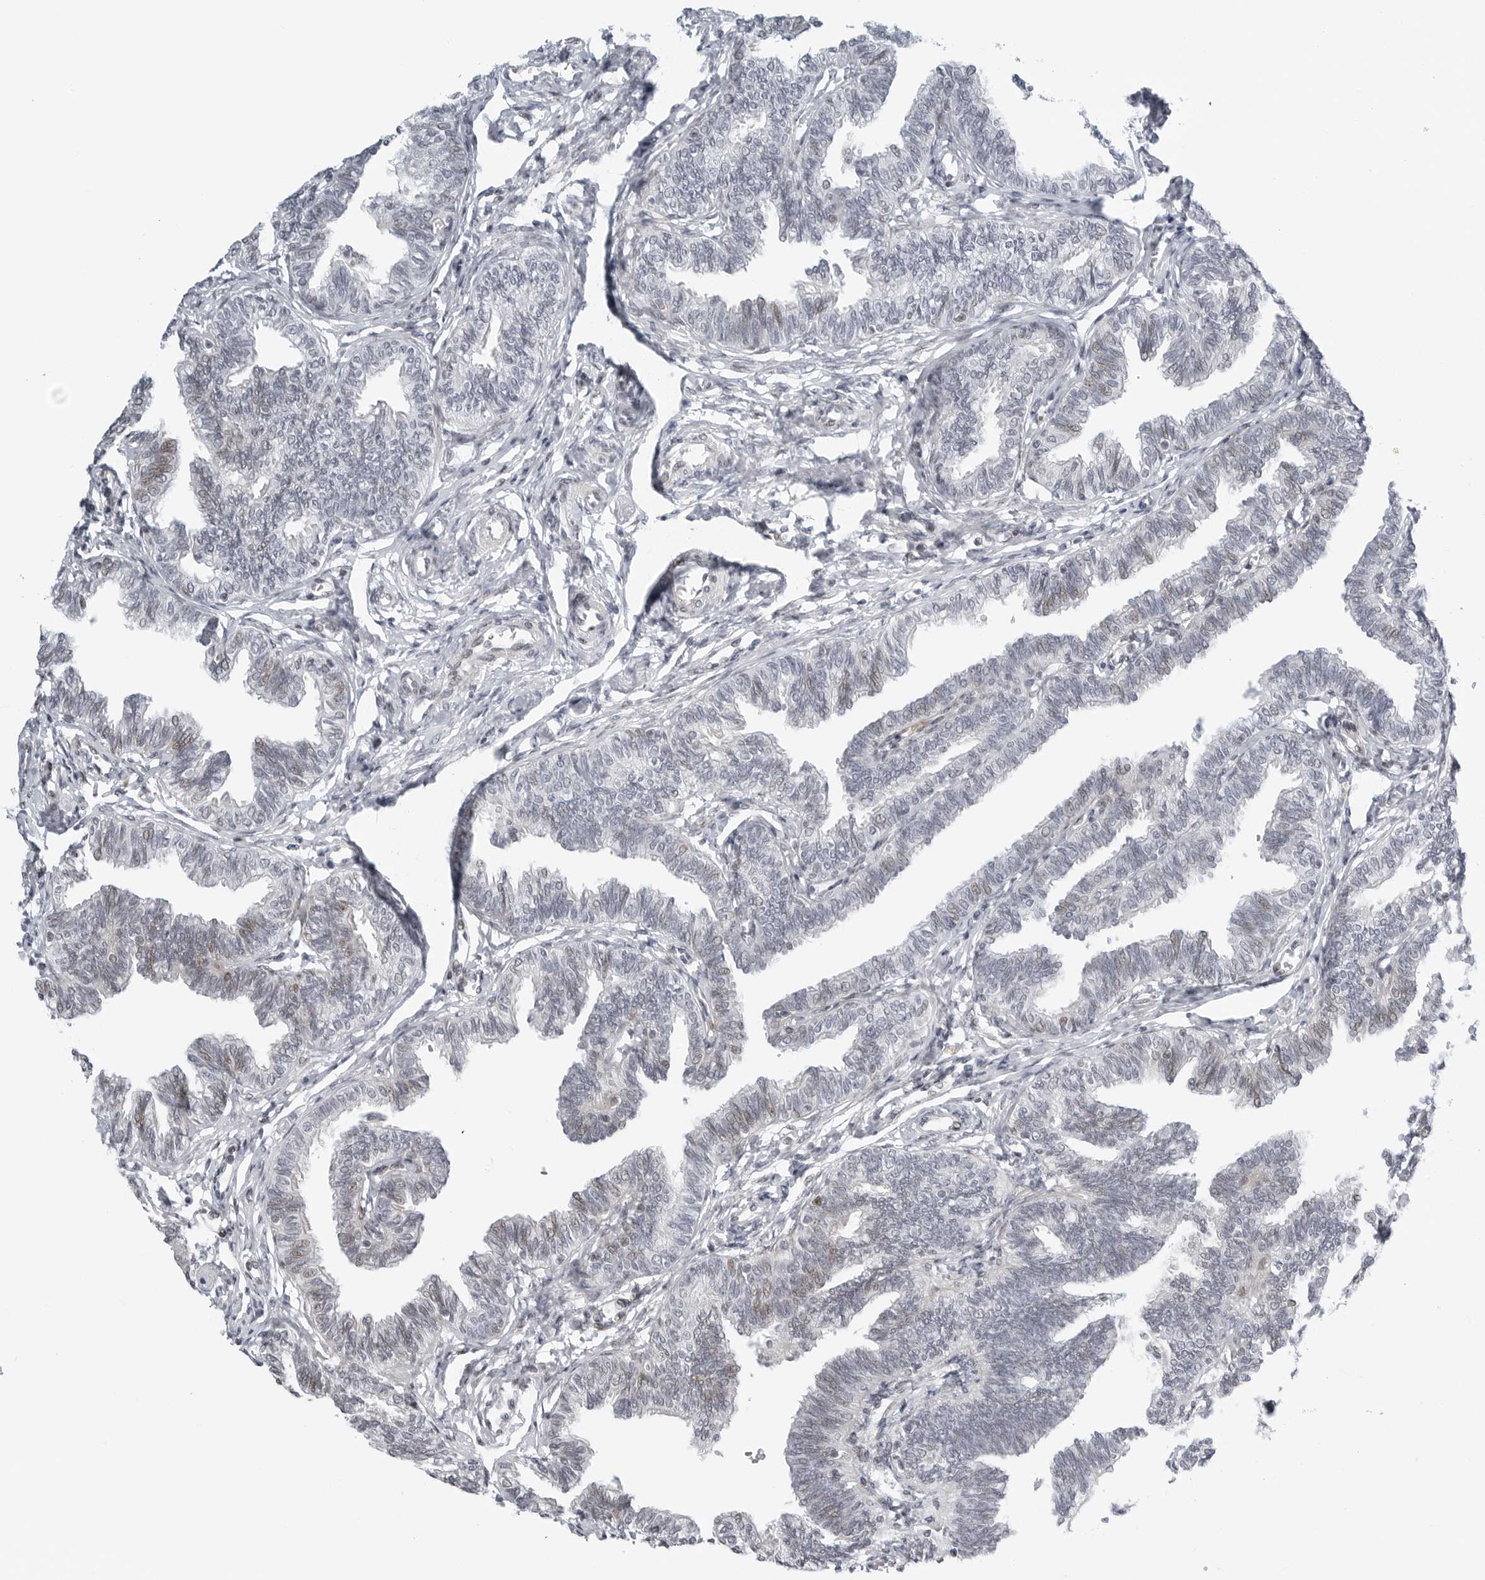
{"staining": {"intensity": "moderate", "quantity": "<25%", "location": "nuclear"}, "tissue": "fallopian tube", "cell_type": "Glandular cells", "image_type": "normal", "snomed": [{"axis": "morphology", "description": "Normal tissue, NOS"}, {"axis": "topography", "description": "Fallopian tube"}, {"axis": "topography", "description": "Ovary"}], "caption": "Protein staining of benign fallopian tube reveals moderate nuclear expression in approximately <25% of glandular cells.", "gene": "FAM135B", "patient": {"sex": "female", "age": 23}}